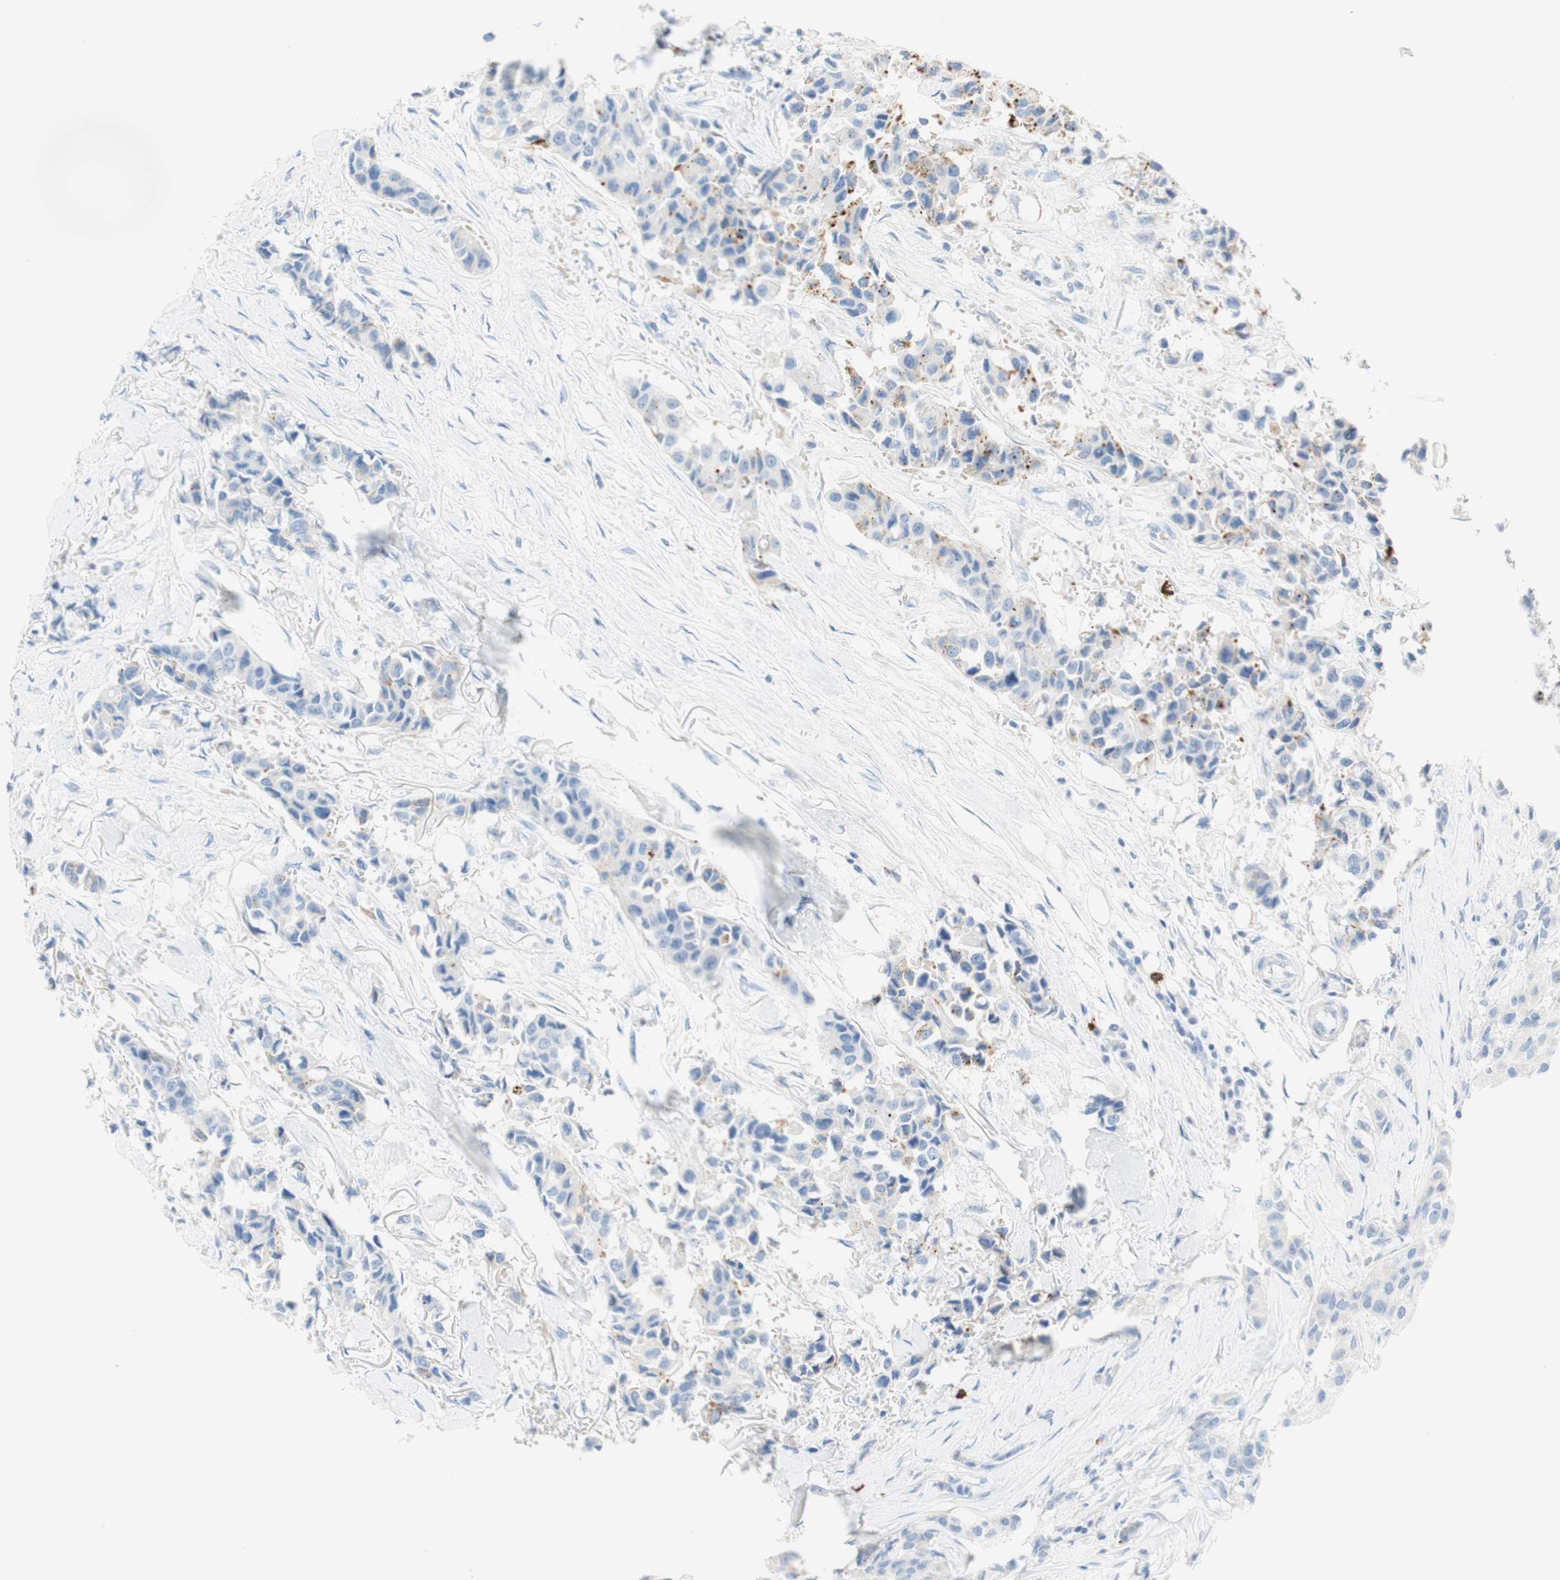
{"staining": {"intensity": "weak", "quantity": "<25%", "location": "cytoplasmic/membranous"}, "tissue": "breast cancer", "cell_type": "Tumor cells", "image_type": "cancer", "snomed": [{"axis": "morphology", "description": "Duct carcinoma"}, {"axis": "topography", "description": "Breast"}], "caption": "High magnification brightfield microscopy of breast cancer (infiltrating ductal carcinoma) stained with DAB (brown) and counterstained with hematoxylin (blue): tumor cells show no significant positivity.", "gene": "CEACAM1", "patient": {"sex": "female", "age": 80}}